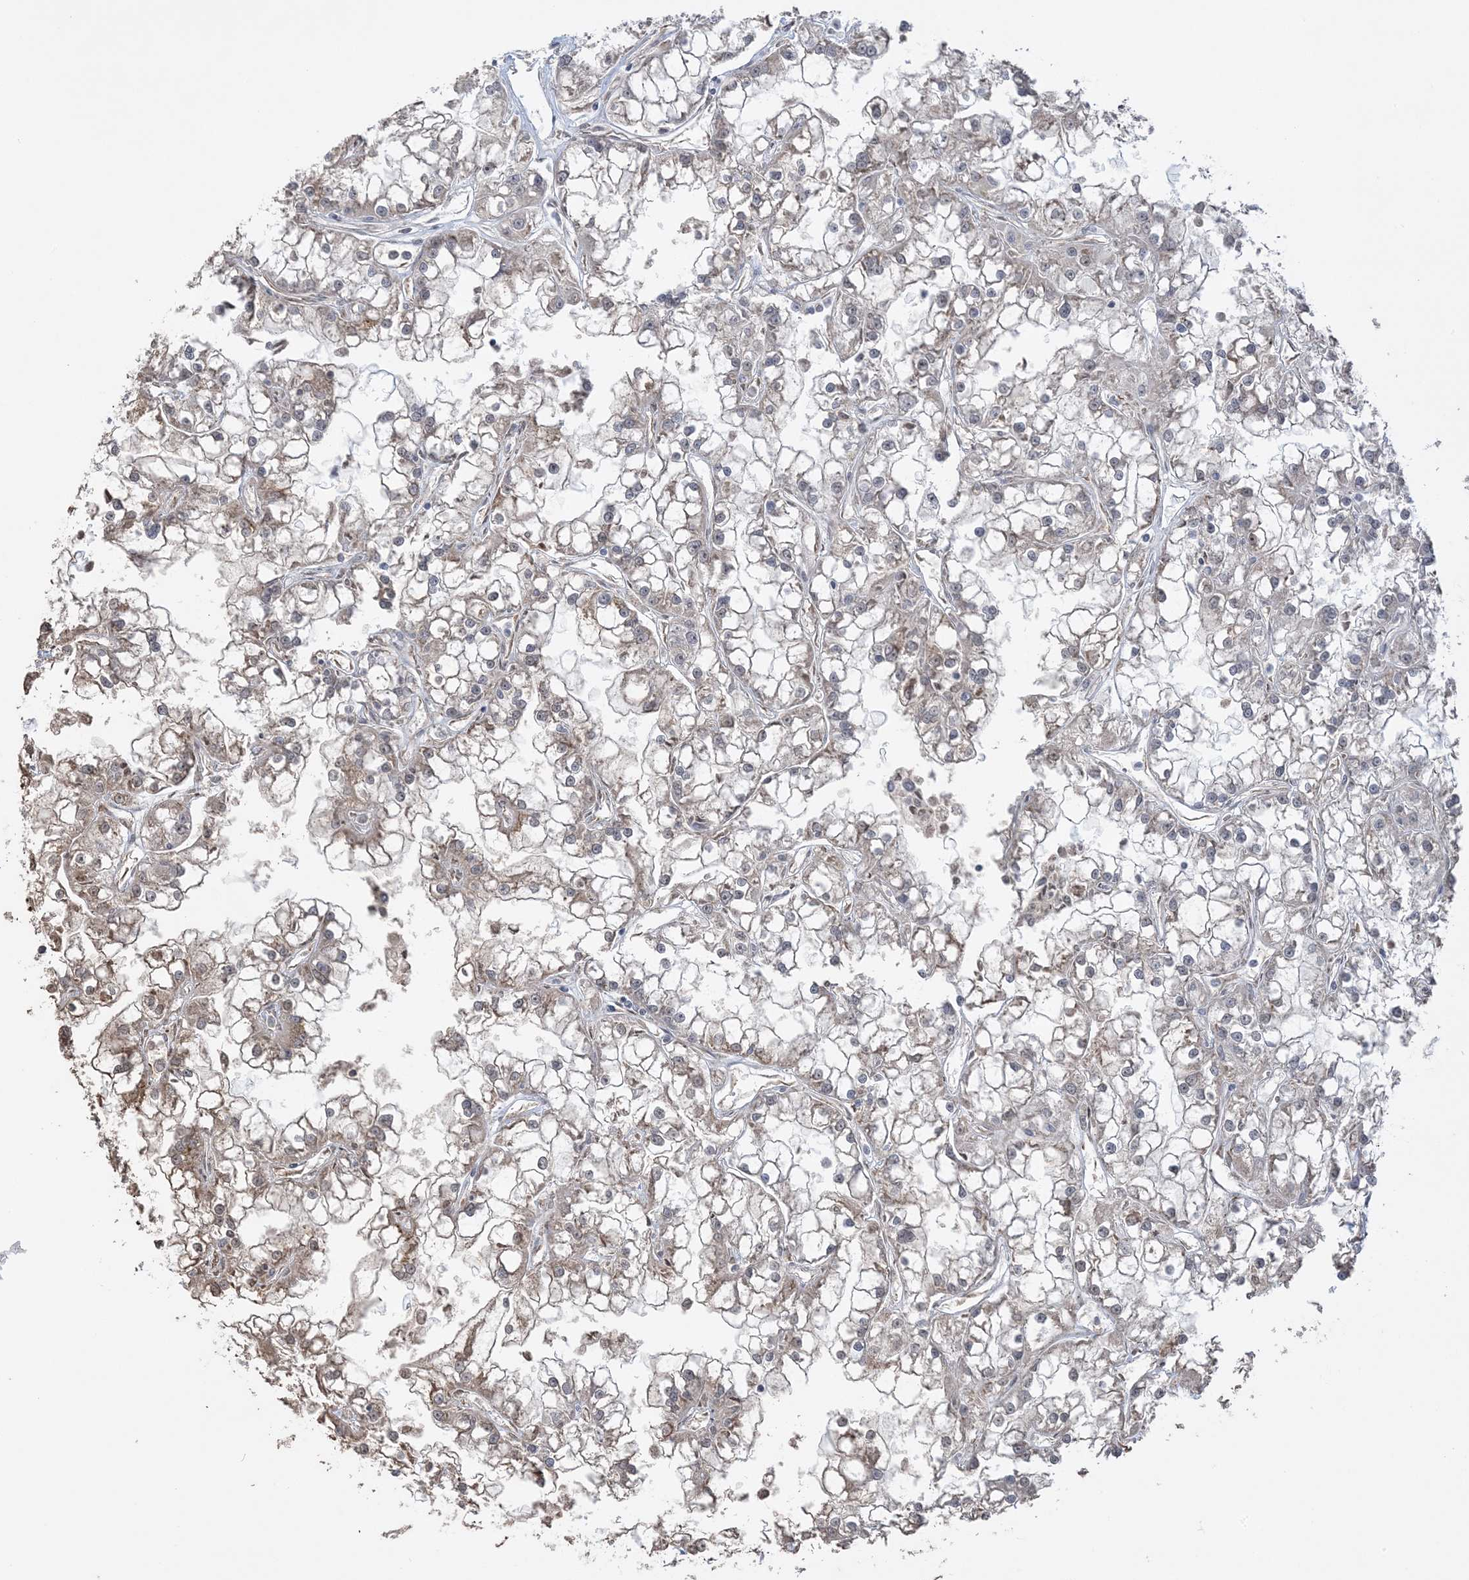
{"staining": {"intensity": "weak", "quantity": "<25%", "location": "cytoplasmic/membranous"}, "tissue": "renal cancer", "cell_type": "Tumor cells", "image_type": "cancer", "snomed": [{"axis": "morphology", "description": "Adenocarcinoma, NOS"}, {"axis": "topography", "description": "Kidney"}], "caption": "Adenocarcinoma (renal) stained for a protein using IHC demonstrates no positivity tumor cells.", "gene": "XRN1", "patient": {"sex": "female", "age": 52}}